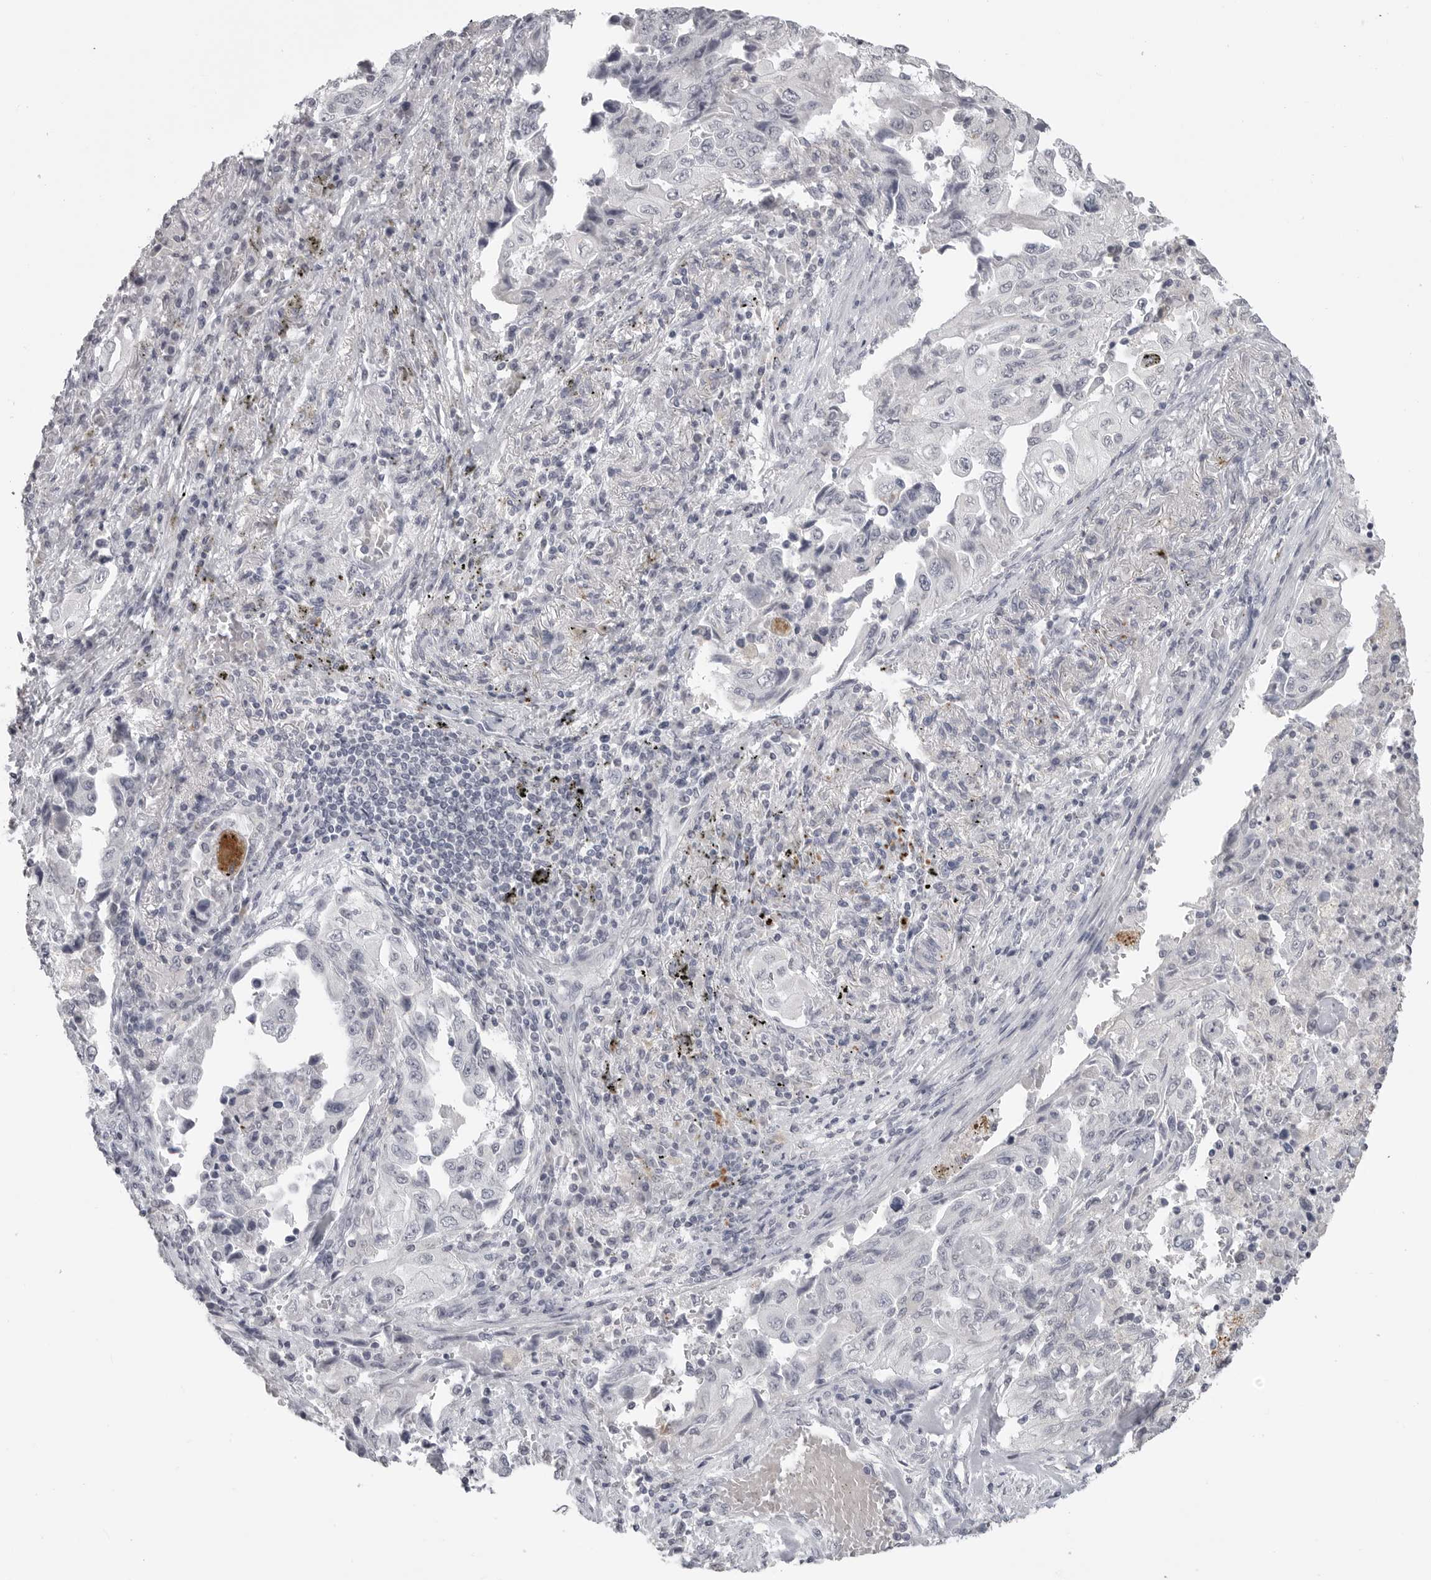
{"staining": {"intensity": "negative", "quantity": "none", "location": "none"}, "tissue": "lung cancer", "cell_type": "Tumor cells", "image_type": "cancer", "snomed": [{"axis": "morphology", "description": "Adenocarcinoma, NOS"}, {"axis": "topography", "description": "Lung"}], "caption": "The micrograph reveals no significant staining in tumor cells of lung cancer (adenocarcinoma).", "gene": "PRSS1", "patient": {"sex": "female", "age": 51}}